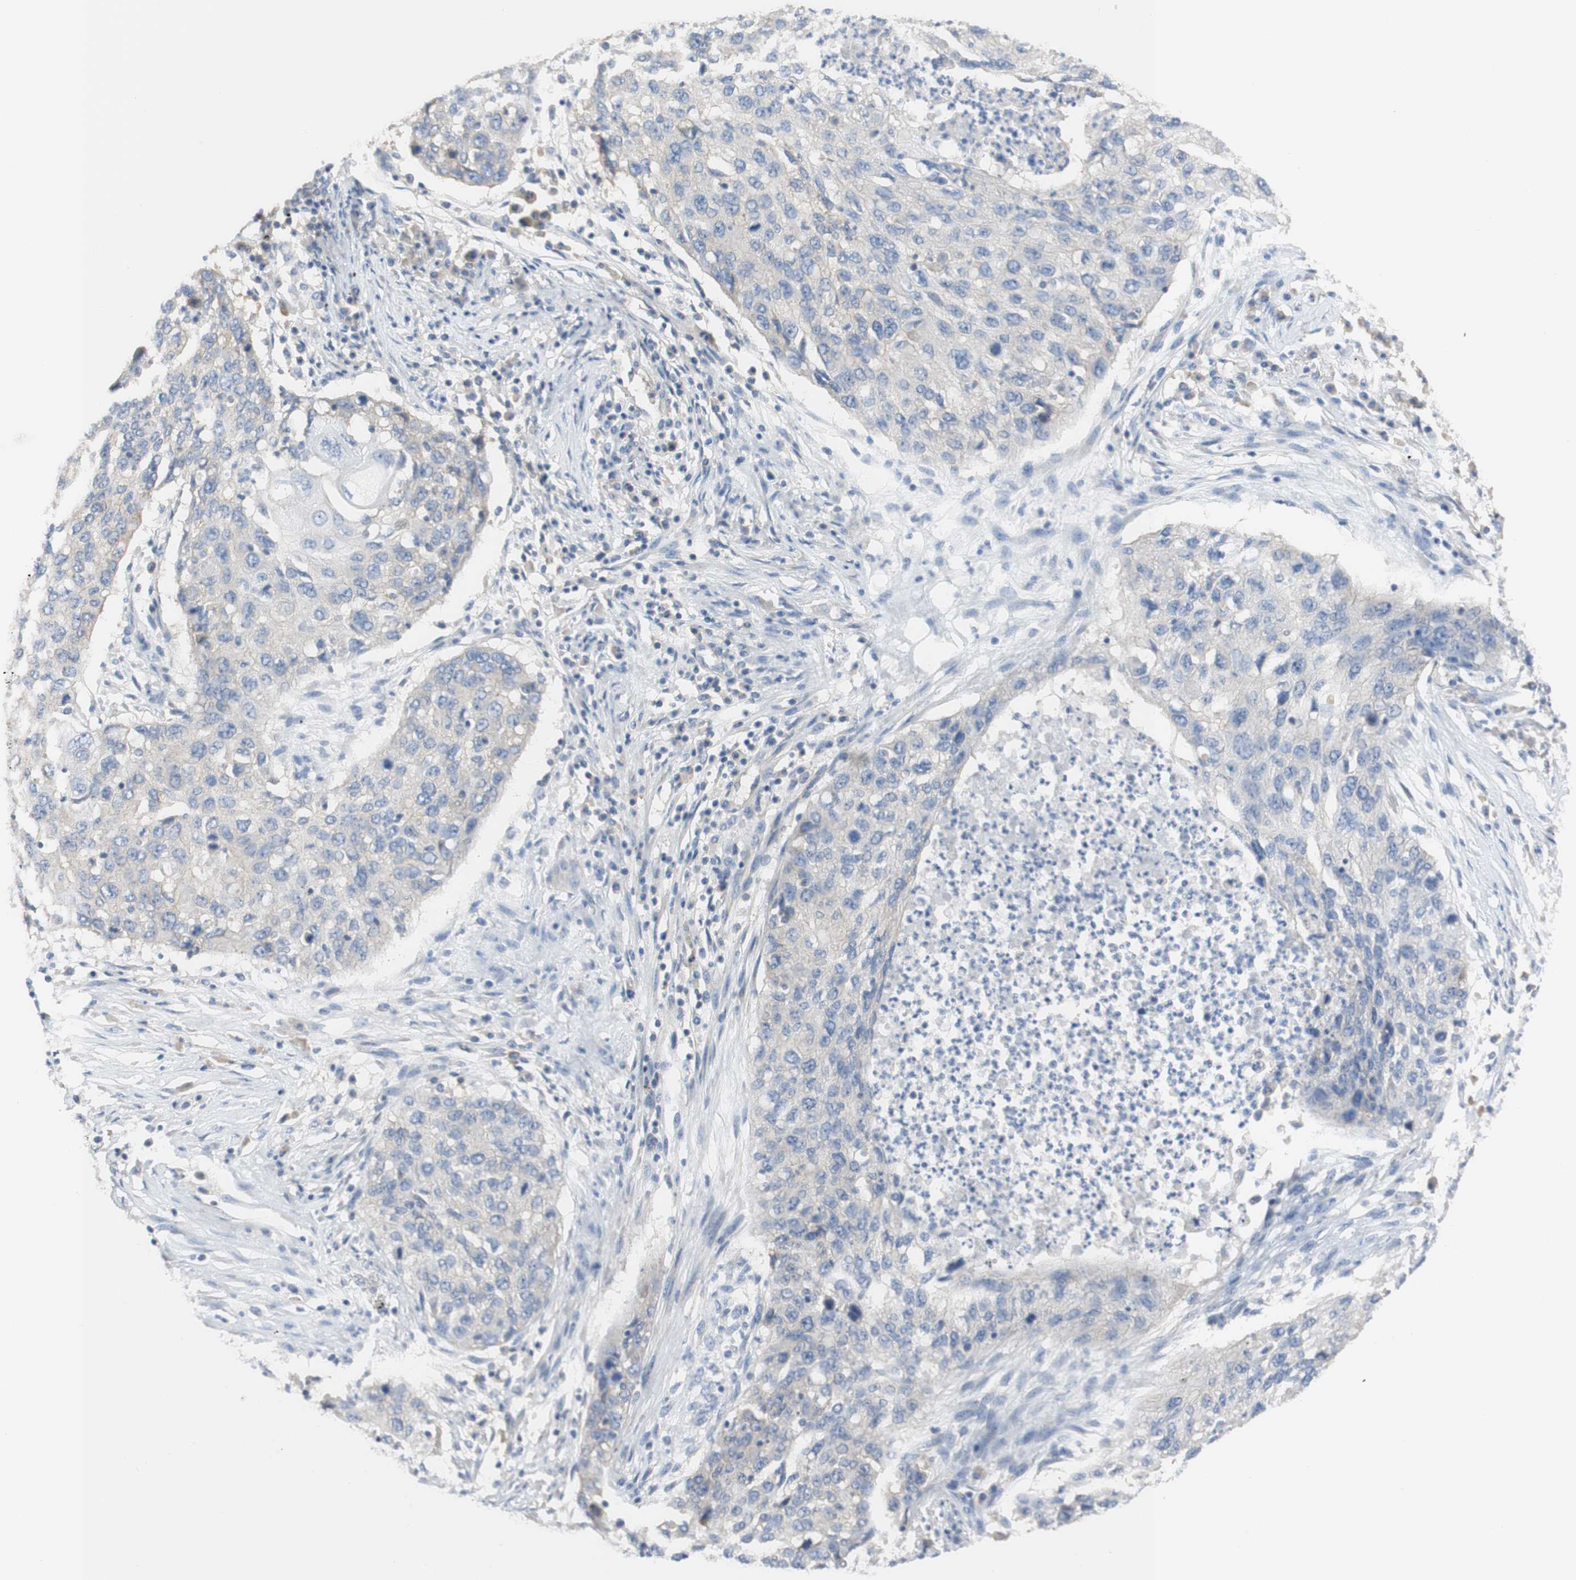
{"staining": {"intensity": "negative", "quantity": "none", "location": "none"}, "tissue": "lung cancer", "cell_type": "Tumor cells", "image_type": "cancer", "snomed": [{"axis": "morphology", "description": "Squamous cell carcinoma, NOS"}, {"axis": "topography", "description": "Lung"}], "caption": "The histopathology image exhibits no significant expression in tumor cells of lung squamous cell carcinoma. (Brightfield microscopy of DAB IHC at high magnification).", "gene": "ATP2B1", "patient": {"sex": "female", "age": 63}}